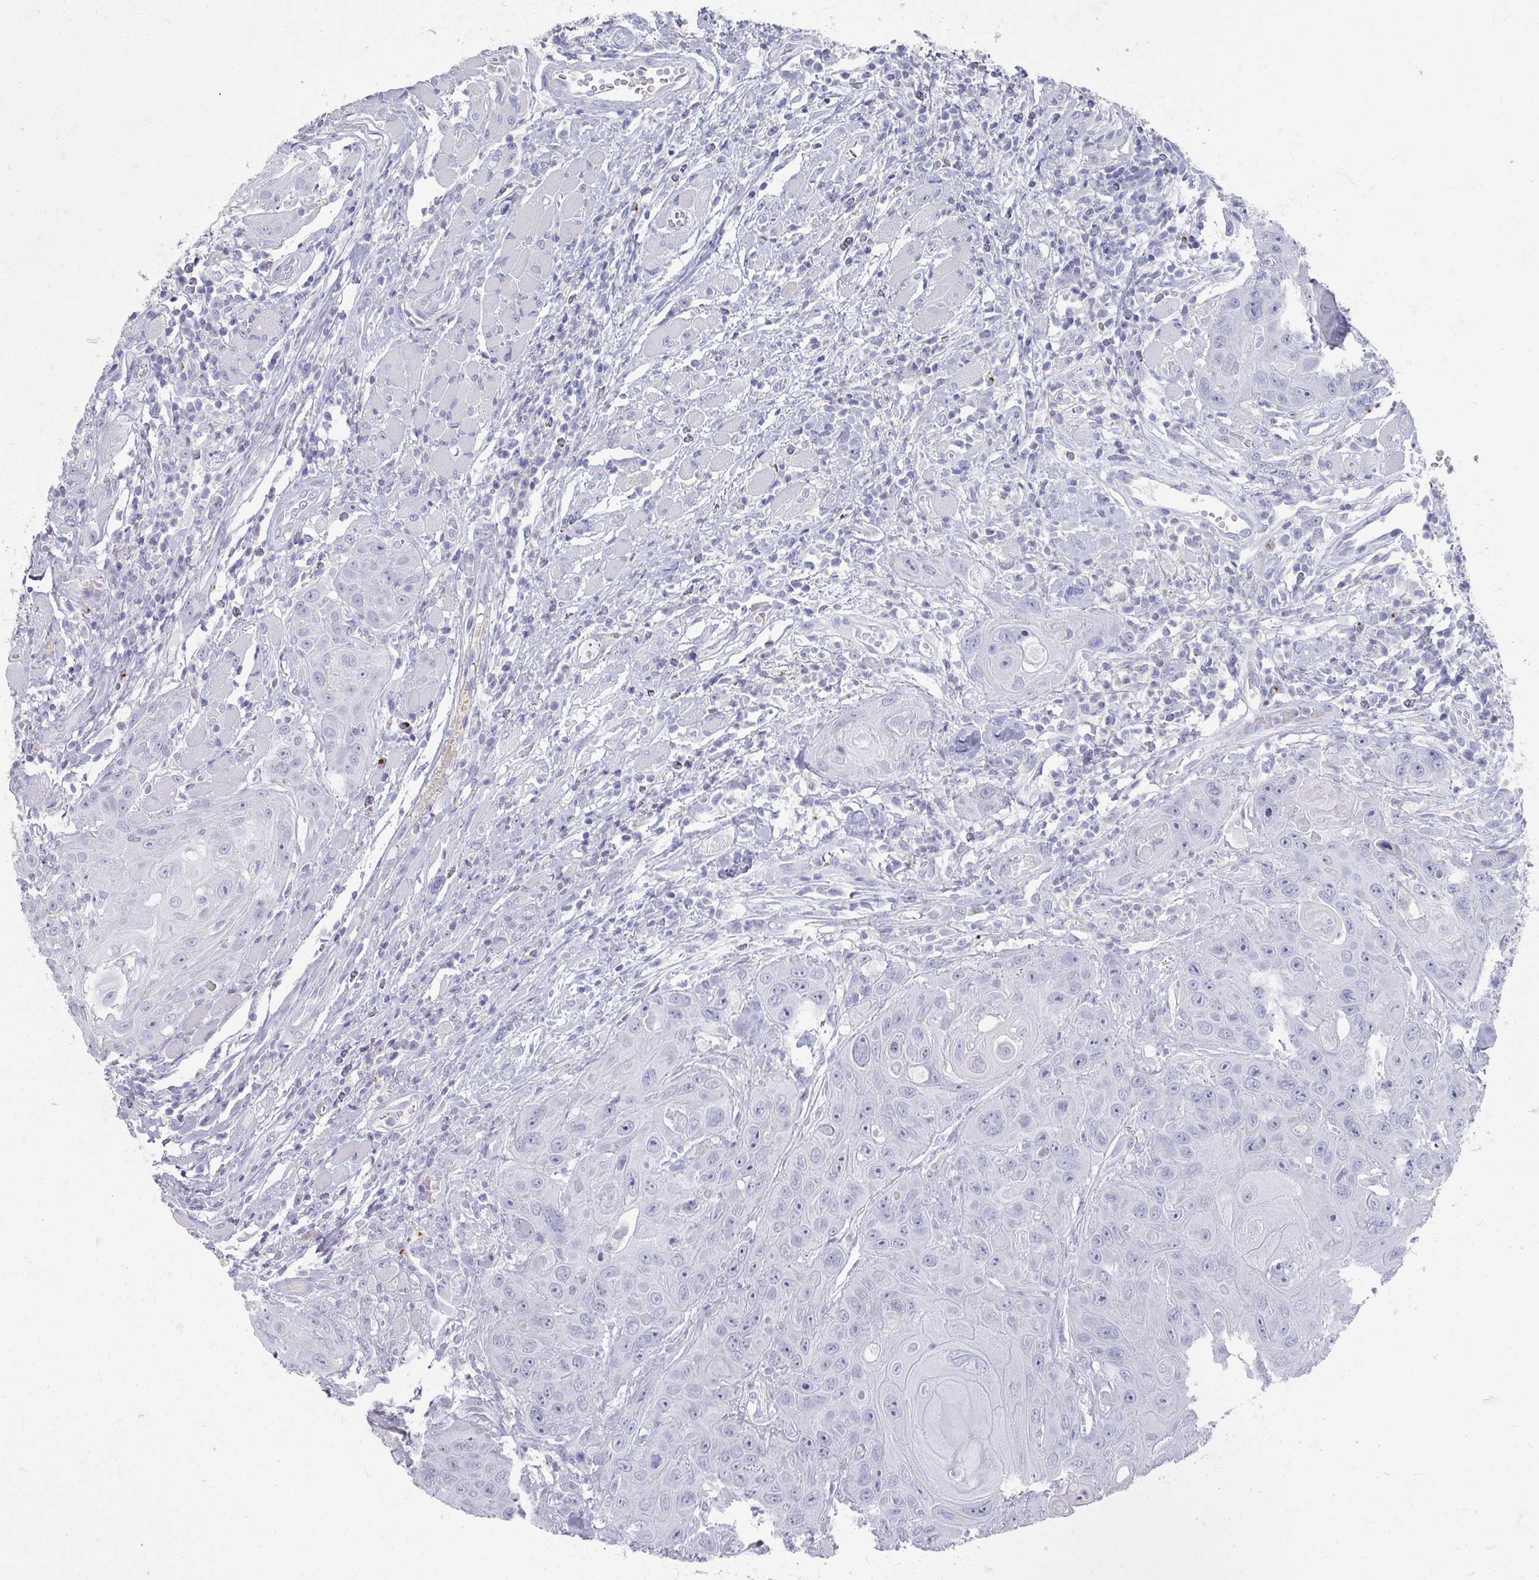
{"staining": {"intensity": "negative", "quantity": "none", "location": "none"}, "tissue": "head and neck cancer", "cell_type": "Tumor cells", "image_type": "cancer", "snomed": [{"axis": "morphology", "description": "Squamous cell carcinoma, NOS"}, {"axis": "topography", "description": "Head-Neck"}], "caption": "Head and neck cancer was stained to show a protein in brown. There is no significant staining in tumor cells.", "gene": "OMG", "patient": {"sex": "female", "age": 59}}